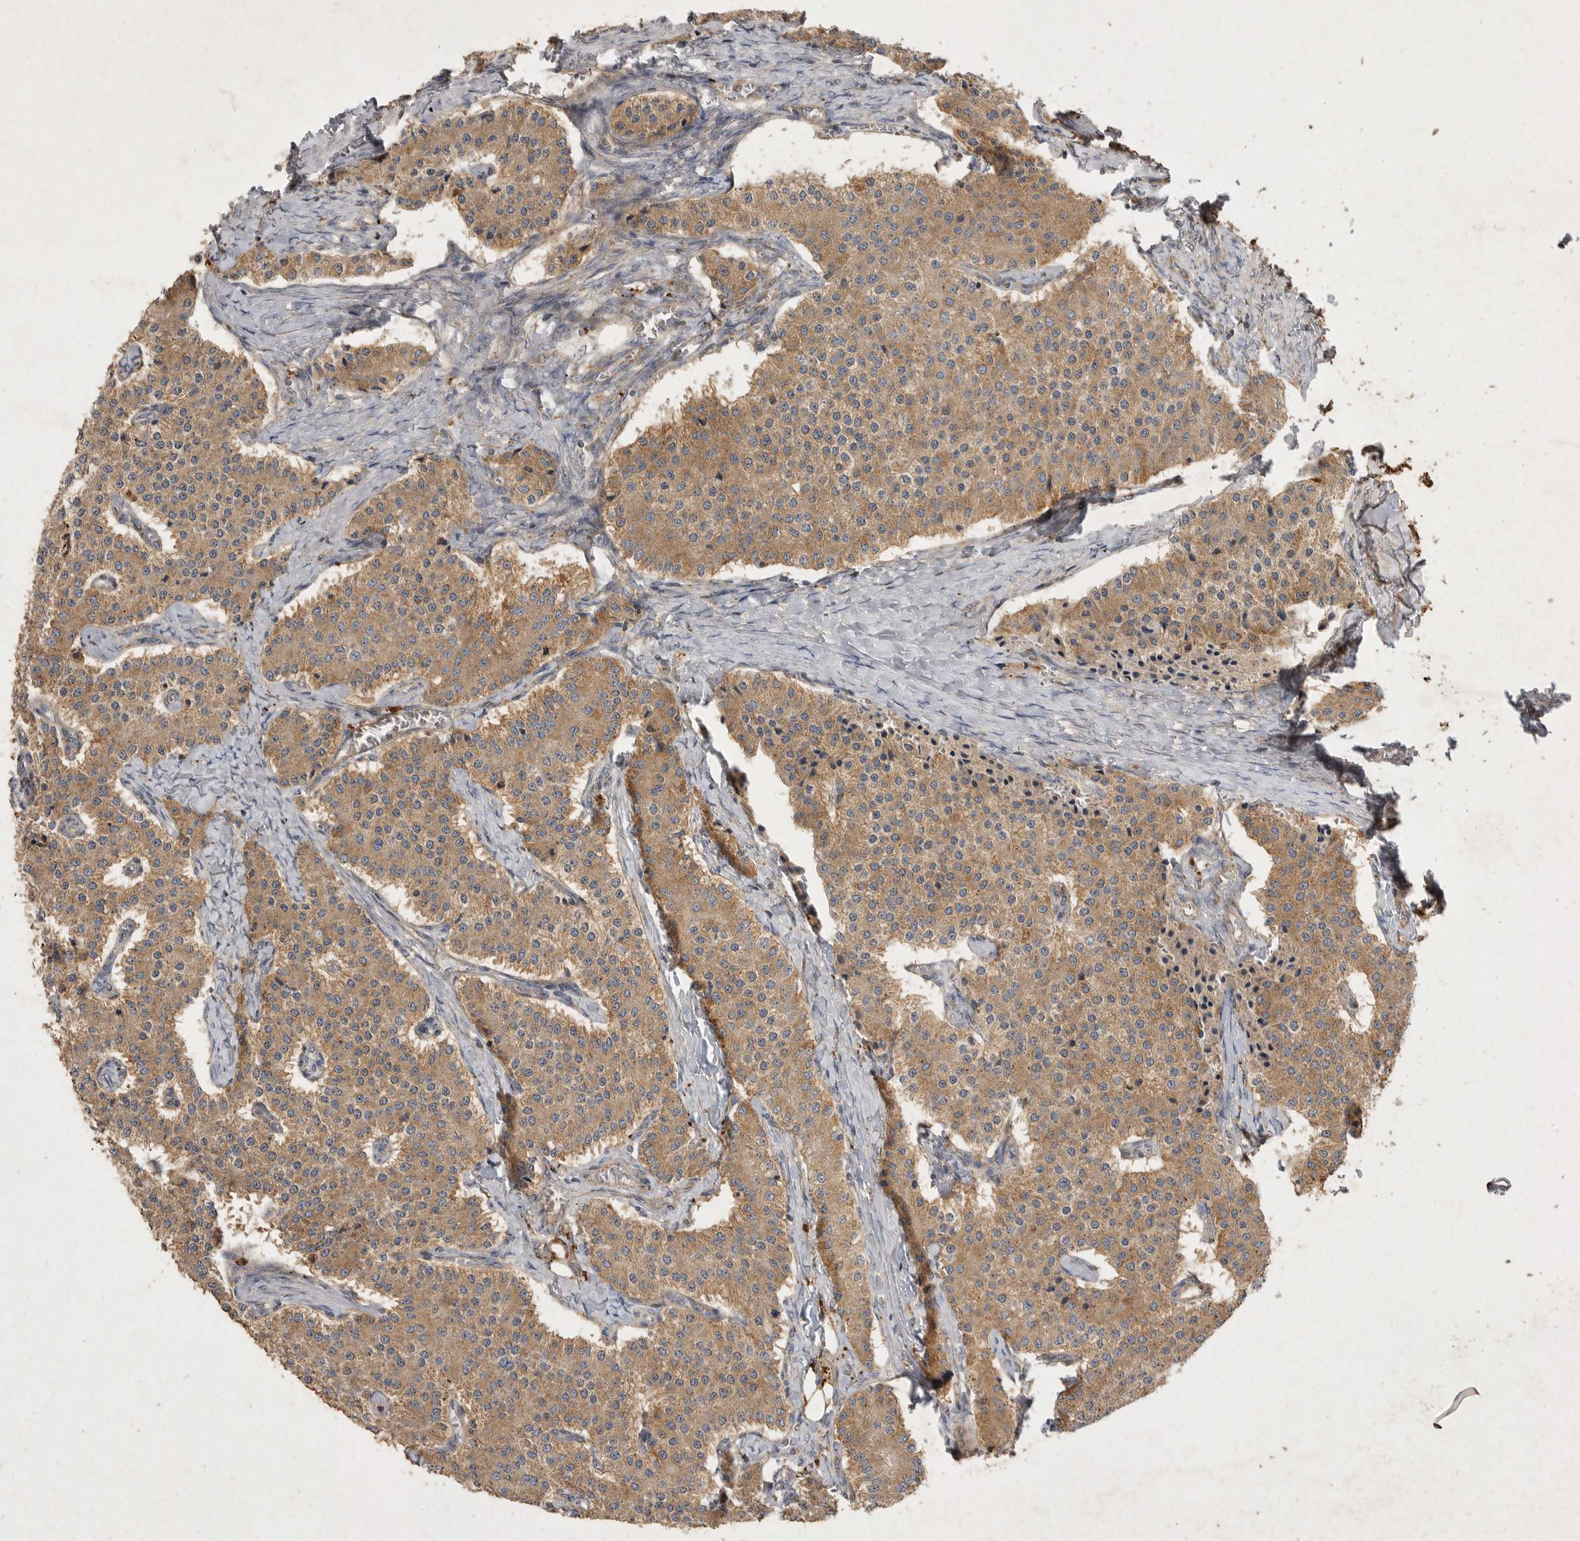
{"staining": {"intensity": "moderate", "quantity": ">75%", "location": "cytoplasmic/membranous"}, "tissue": "carcinoid", "cell_type": "Tumor cells", "image_type": "cancer", "snomed": [{"axis": "morphology", "description": "Carcinoid, malignant, NOS"}, {"axis": "topography", "description": "Colon"}], "caption": "Carcinoid was stained to show a protein in brown. There is medium levels of moderate cytoplasmic/membranous expression in about >75% of tumor cells.", "gene": "MRPL41", "patient": {"sex": "female", "age": 52}}